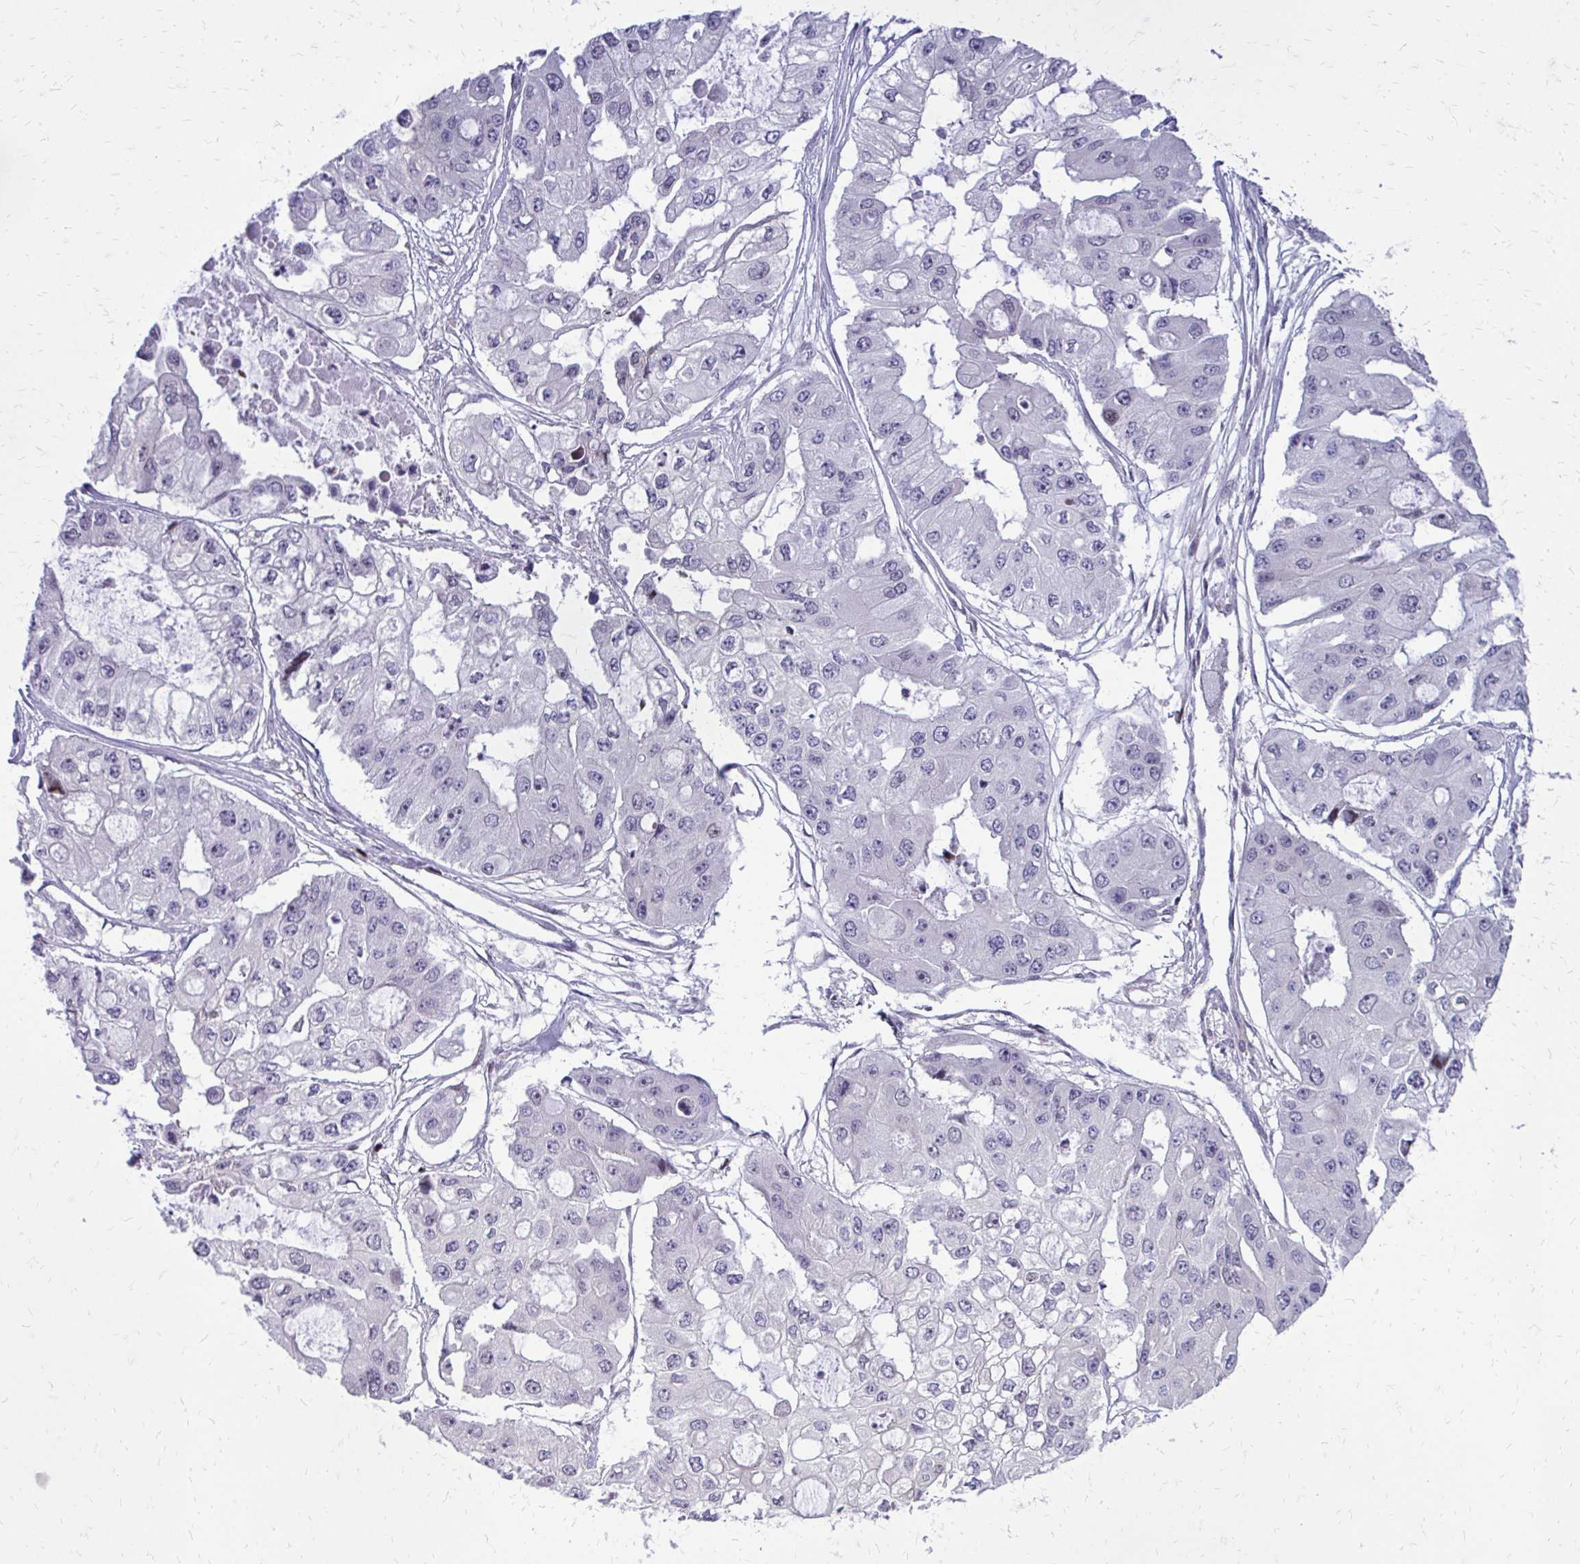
{"staining": {"intensity": "negative", "quantity": "none", "location": "none"}, "tissue": "ovarian cancer", "cell_type": "Tumor cells", "image_type": "cancer", "snomed": [{"axis": "morphology", "description": "Cystadenocarcinoma, serous, NOS"}, {"axis": "topography", "description": "Ovary"}], "caption": "Ovarian cancer (serous cystadenocarcinoma) stained for a protein using immunohistochemistry (IHC) demonstrates no expression tumor cells.", "gene": "PPDPFL", "patient": {"sex": "female", "age": 56}}